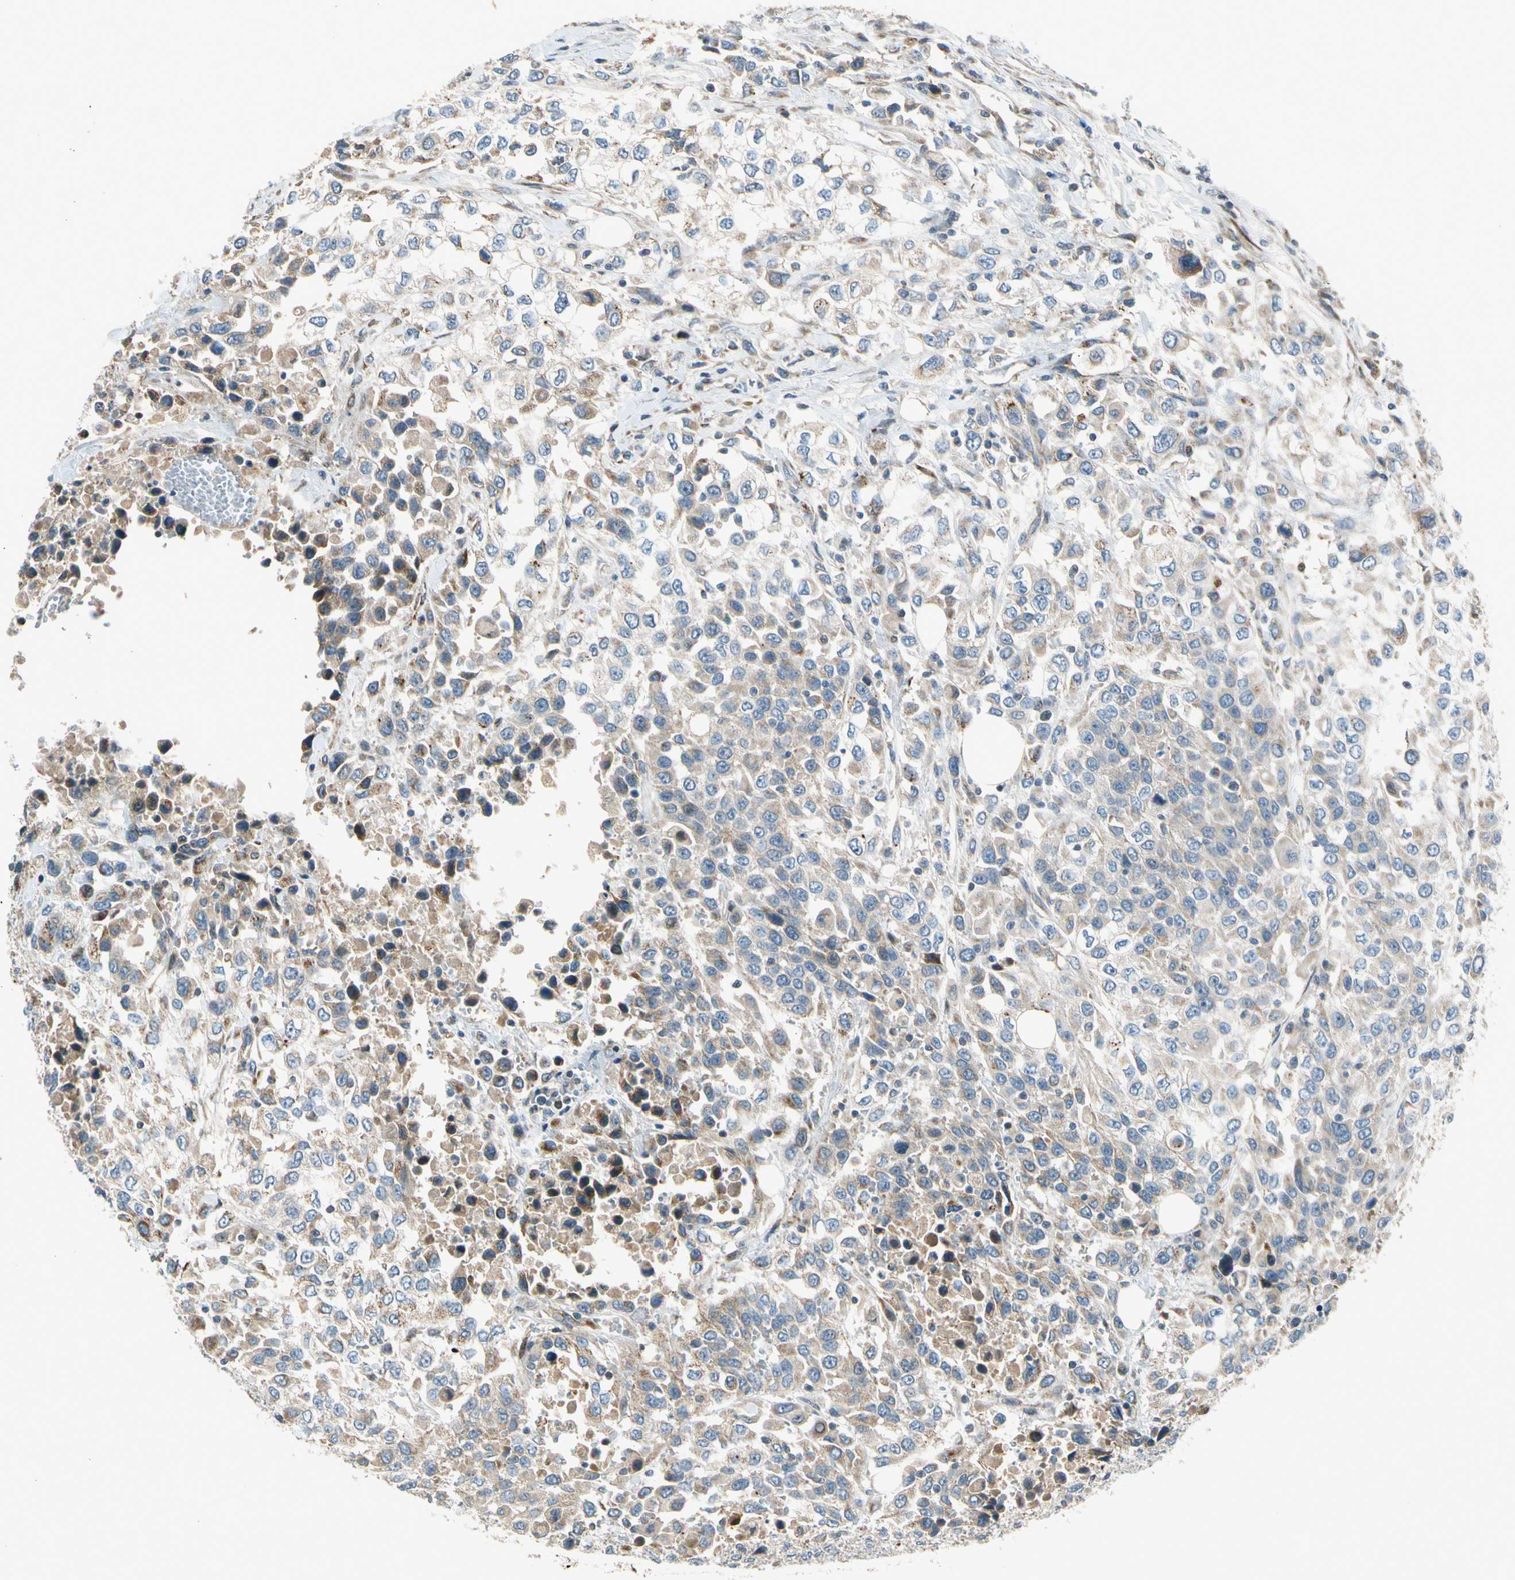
{"staining": {"intensity": "weak", "quantity": ">75%", "location": "cytoplasmic/membranous"}, "tissue": "urothelial cancer", "cell_type": "Tumor cells", "image_type": "cancer", "snomed": [{"axis": "morphology", "description": "Urothelial carcinoma, High grade"}, {"axis": "topography", "description": "Urinary bladder"}], "caption": "Immunohistochemistry photomicrograph of urothelial cancer stained for a protein (brown), which demonstrates low levels of weak cytoplasmic/membranous staining in about >75% of tumor cells.", "gene": "NPHP3", "patient": {"sex": "female", "age": 80}}